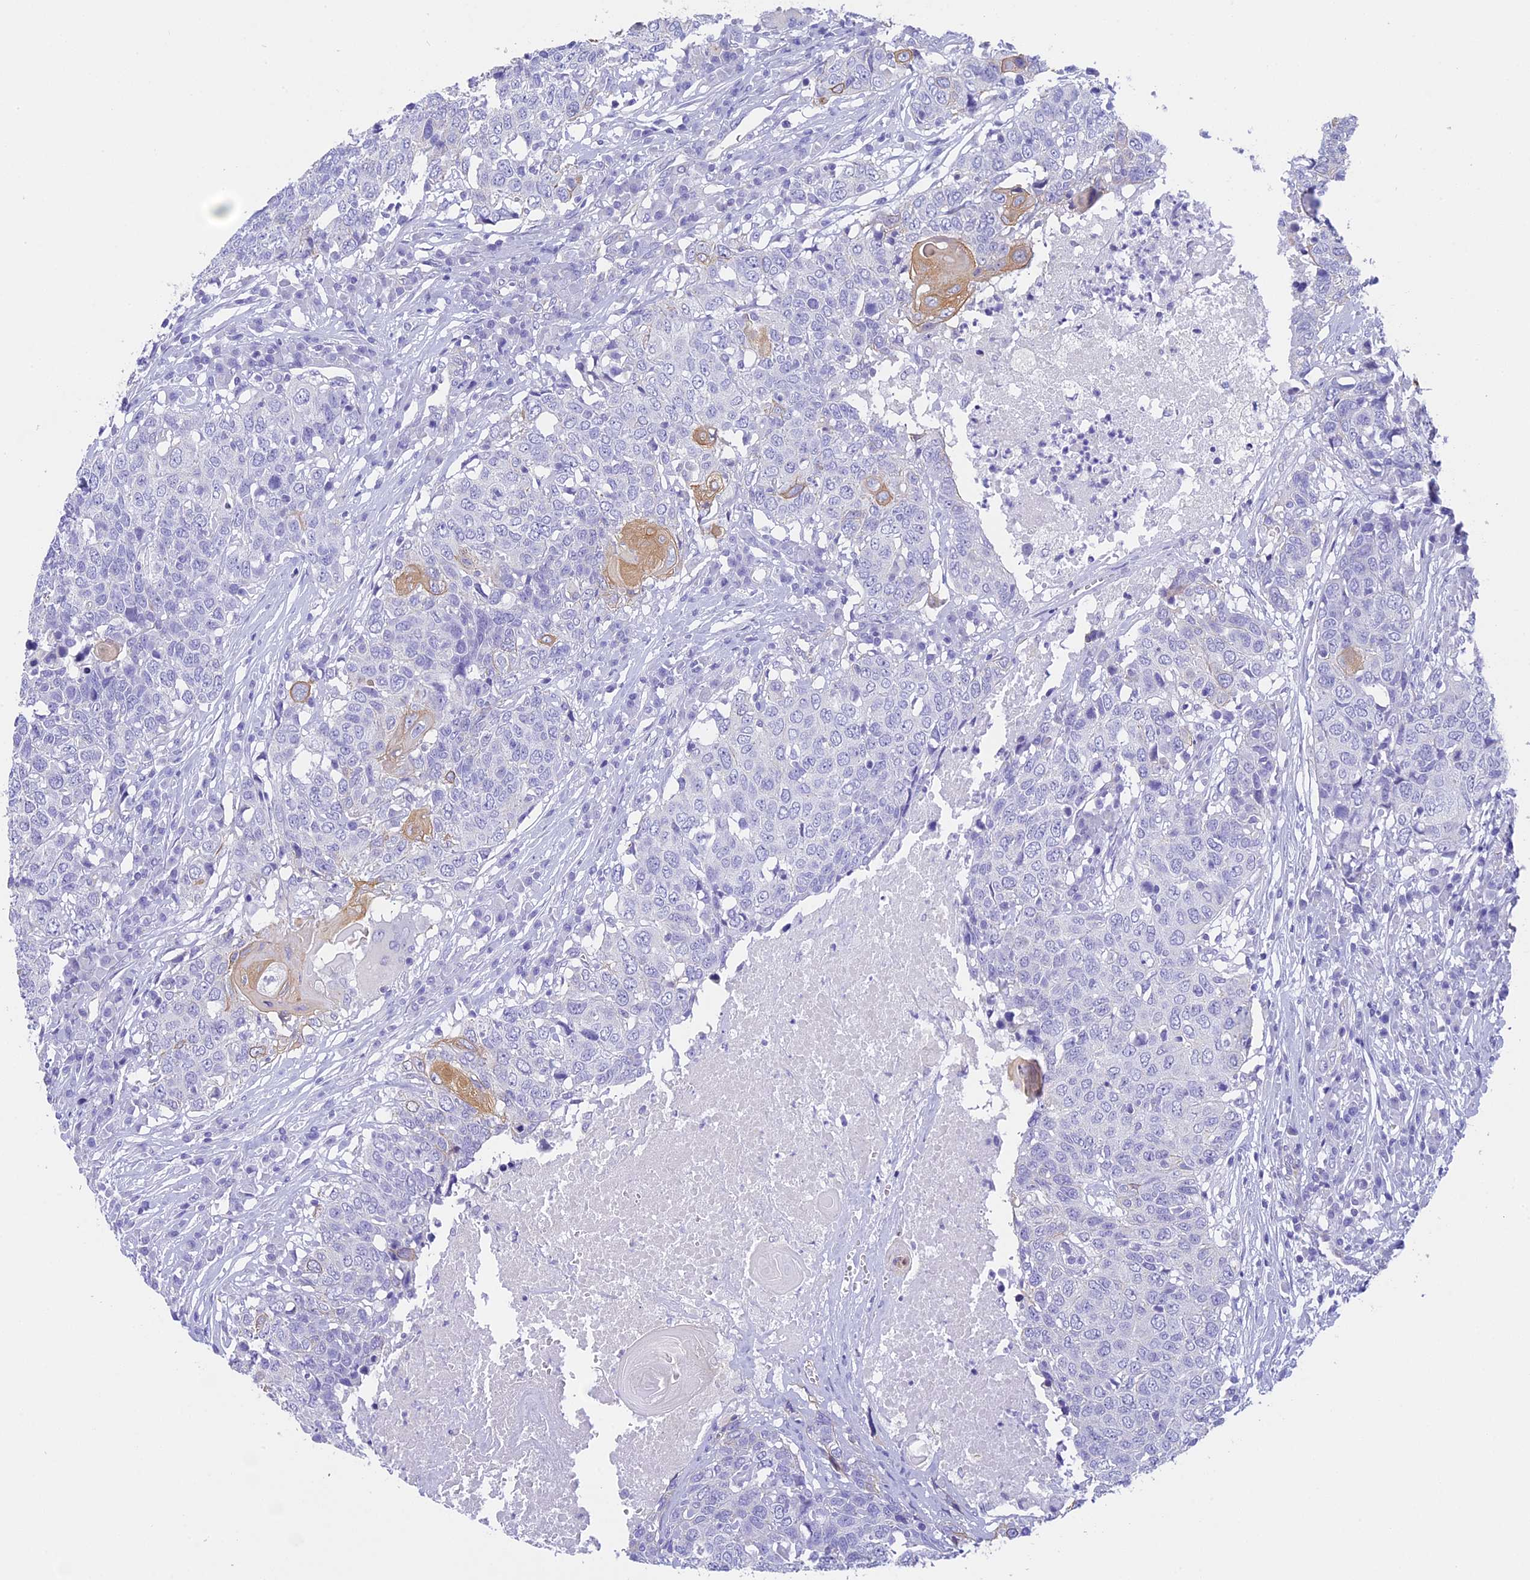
{"staining": {"intensity": "moderate", "quantity": "<25%", "location": "cytoplasmic/membranous"}, "tissue": "head and neck cancer", "cell_type": "Tumor cells", "image_type": "cancer", "snomed": [{"axis": "morphology", "description": "Squamous cell carcinoma, NOS"}, {"axis": "topography", "description": "Head-Neck"}], "caption": "Immunohistochemistry histopathology image of neoplastic tissue: squamous cell carcinoma (head and neck) stained using immunohistochemistry demonstrates low levels of moderate protein expression localized specifically in the cytoplasmic/membranous of tumor cells, appearing as a cytoplasmic/membranous brown color.", "gene": "TACSTD2", "patient": {"sex": "male", "age": 66}}